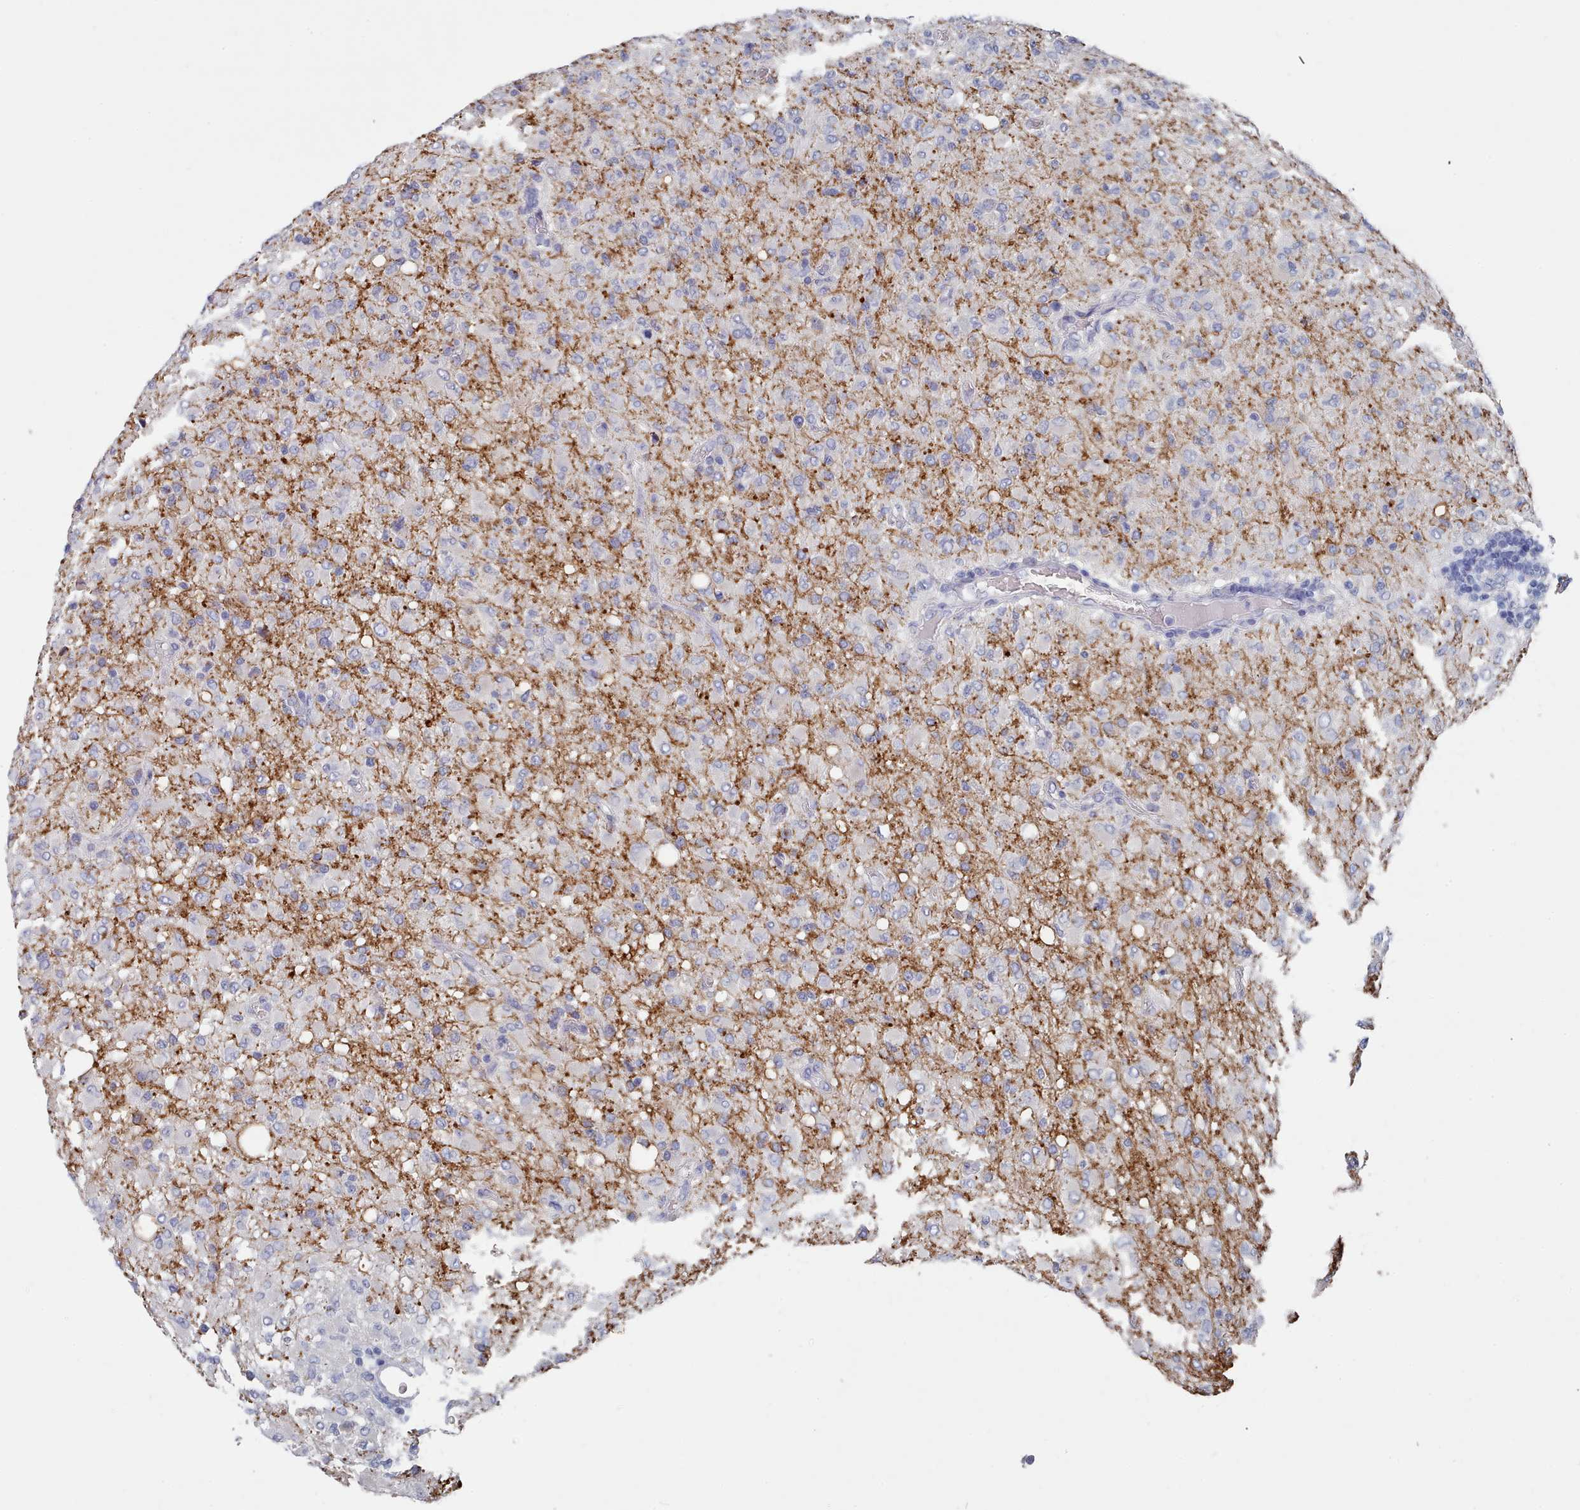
{"staining": {"intensity": "negative", "quantity": "none", "location": "none"}, "tissue": "glioma", "cell_type": "Tumor cells", "image_type": "cancer", "snomed": [{"axis": "morphology", "description": "Glioma, malignant, High grade"}, {"axis": "topography", "description": "Brain"}], "caption": "An image of human glioma is negative for staining in tumor cells.", "gene": "ACAD11", "patient": {"sex": "female", "age": 57}}